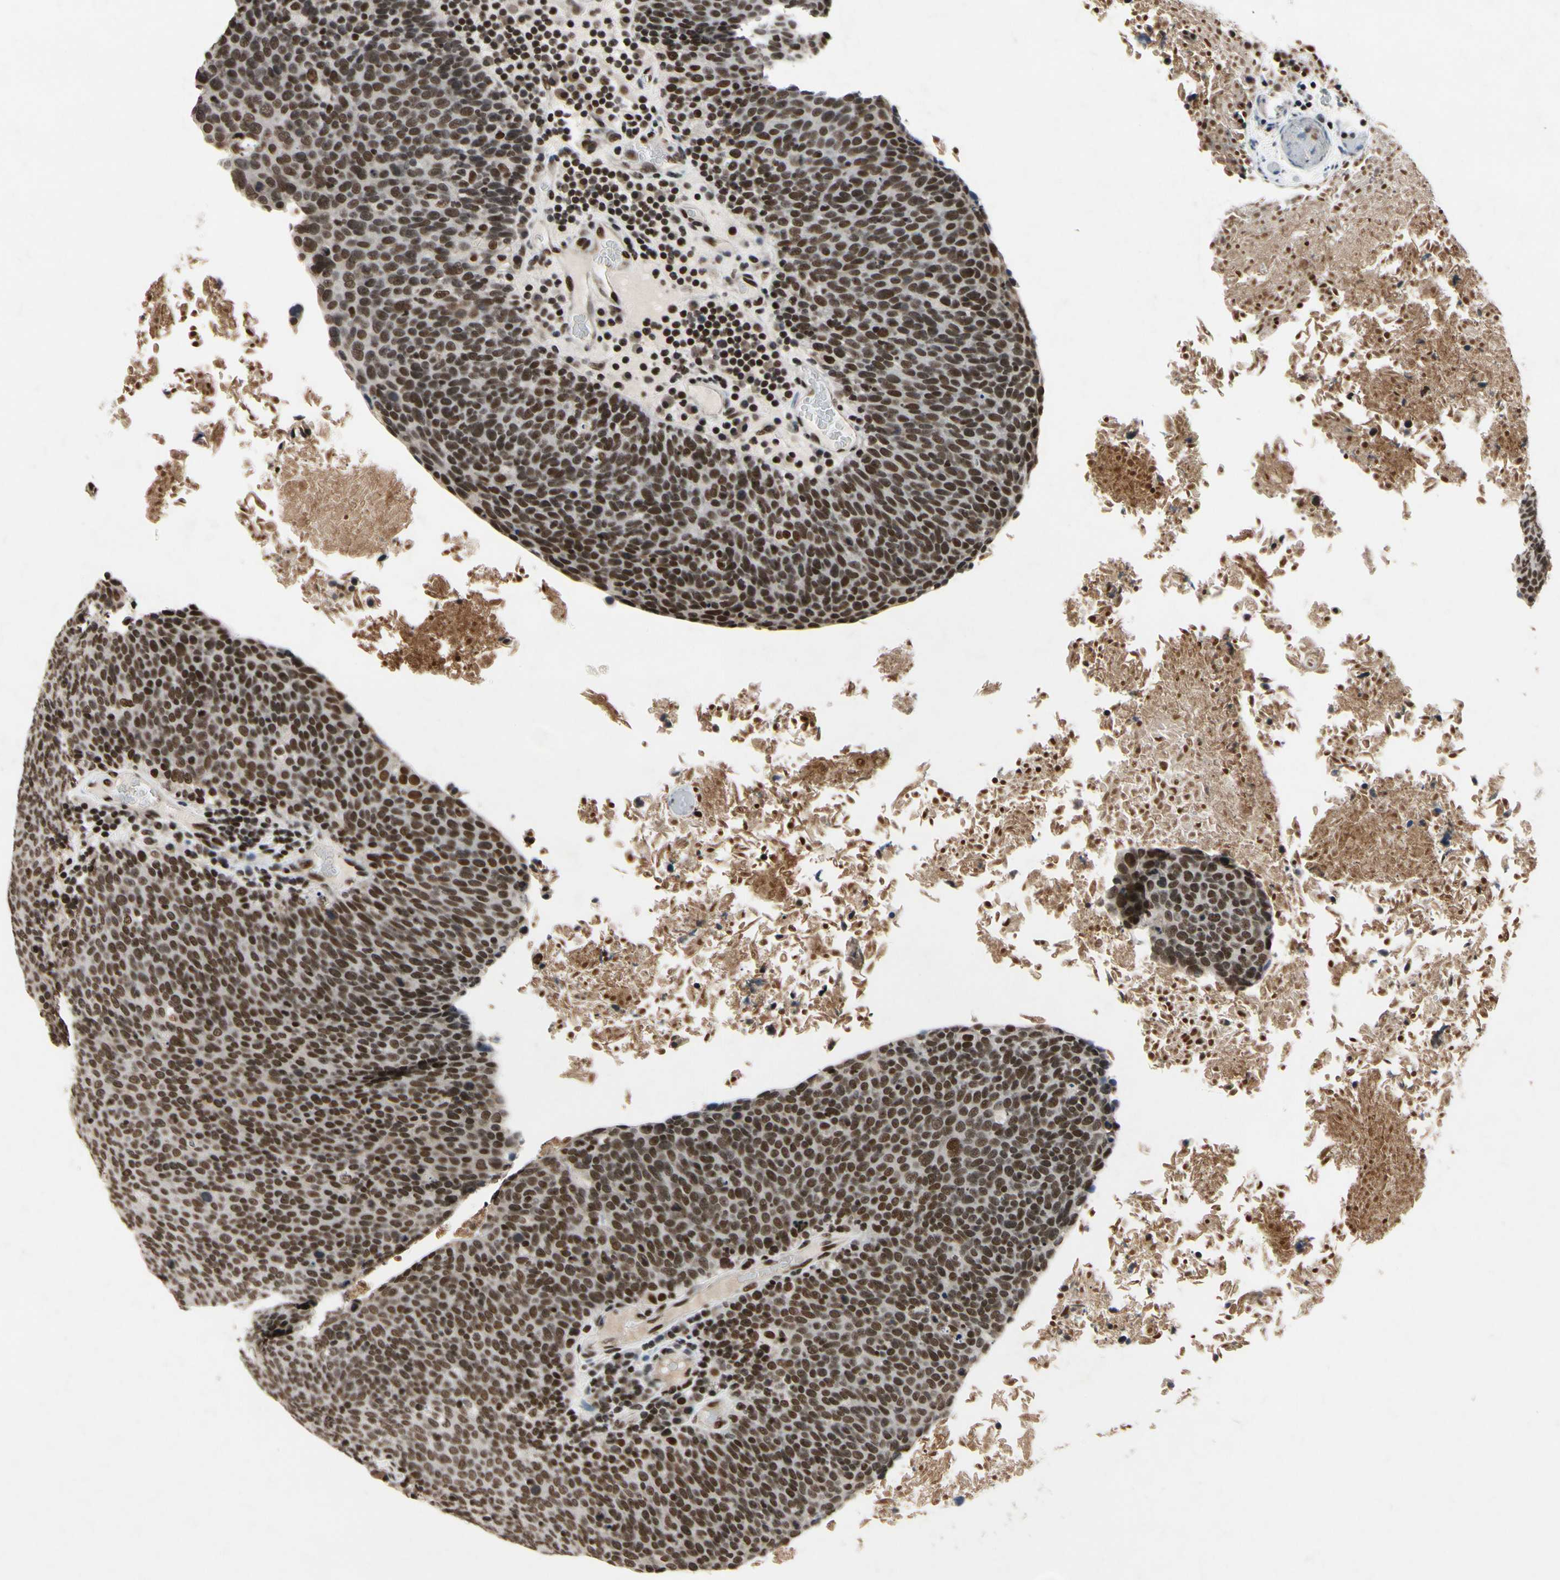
{"staining": {"intensity": "strong", "quantity": ">75%", "location": "nuclear"}, "tissue": "head and neck cancer", "cell_type": "Tumor cells", "image_type": "cancer", "snomed": [{"axis": "morphology", "description": "Squamous cell carcinoma, NOS"}, {"axis": "morphology", "description": "Squamous cell carcinoma, metastatic, NOS"}, {"axis": "topography", "description": "Lymph node"}, {"axis": "topography", "description": "Head-Neck"}], "caption": "An immunohistochemistry micrograph of neoplastic tissue is shown. Protein staining in brown shows strong nuclear positivity in head and neck cancer within tumor cells. (IHC, brightfield microscopy, high magnification).", "gene": "RECQL", "patient": {"sex": "male", "age": 62}}